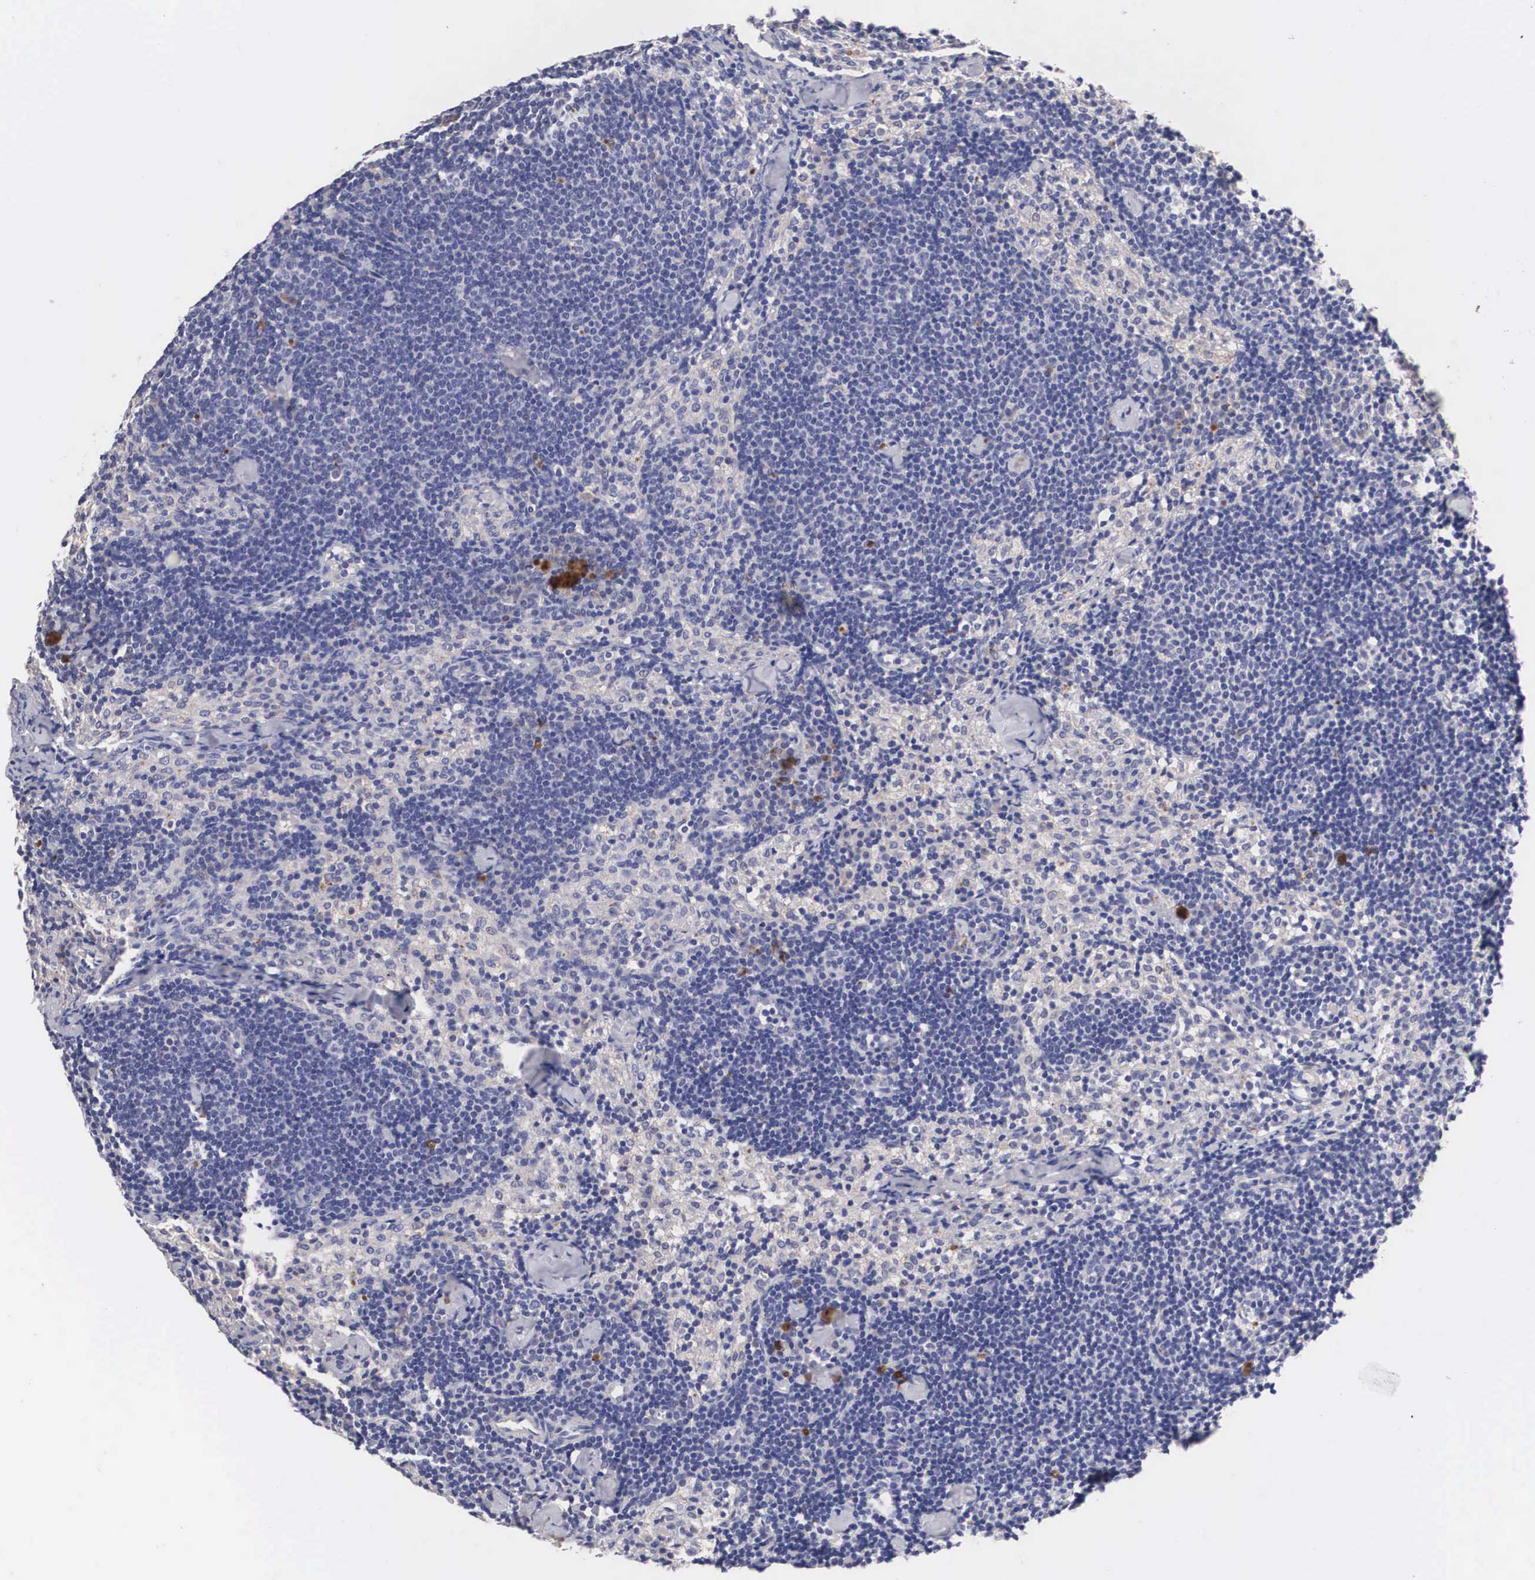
{"staining": {"intensity": "weak", "quantity": "<25%", "location": "cytoplasmic/membranous"}, "tissue": "lymph node", "cell_type": "Germinal center cells", "image_type": "normal", "snomed": [{"axis": "morphology", "description": "Normal tissue, NOS"}, {"axis": "topography", "description": "Lymph node"}], "caption": "Germinal center cells show no significant protein staining in normal lymph node. (DAB (3,3'-diaminobenzidine) IHC visualized using brightfield microscopy, high magnification).", "gene": "ABHD4", "patient": {"sex": "female", "age": 35}}